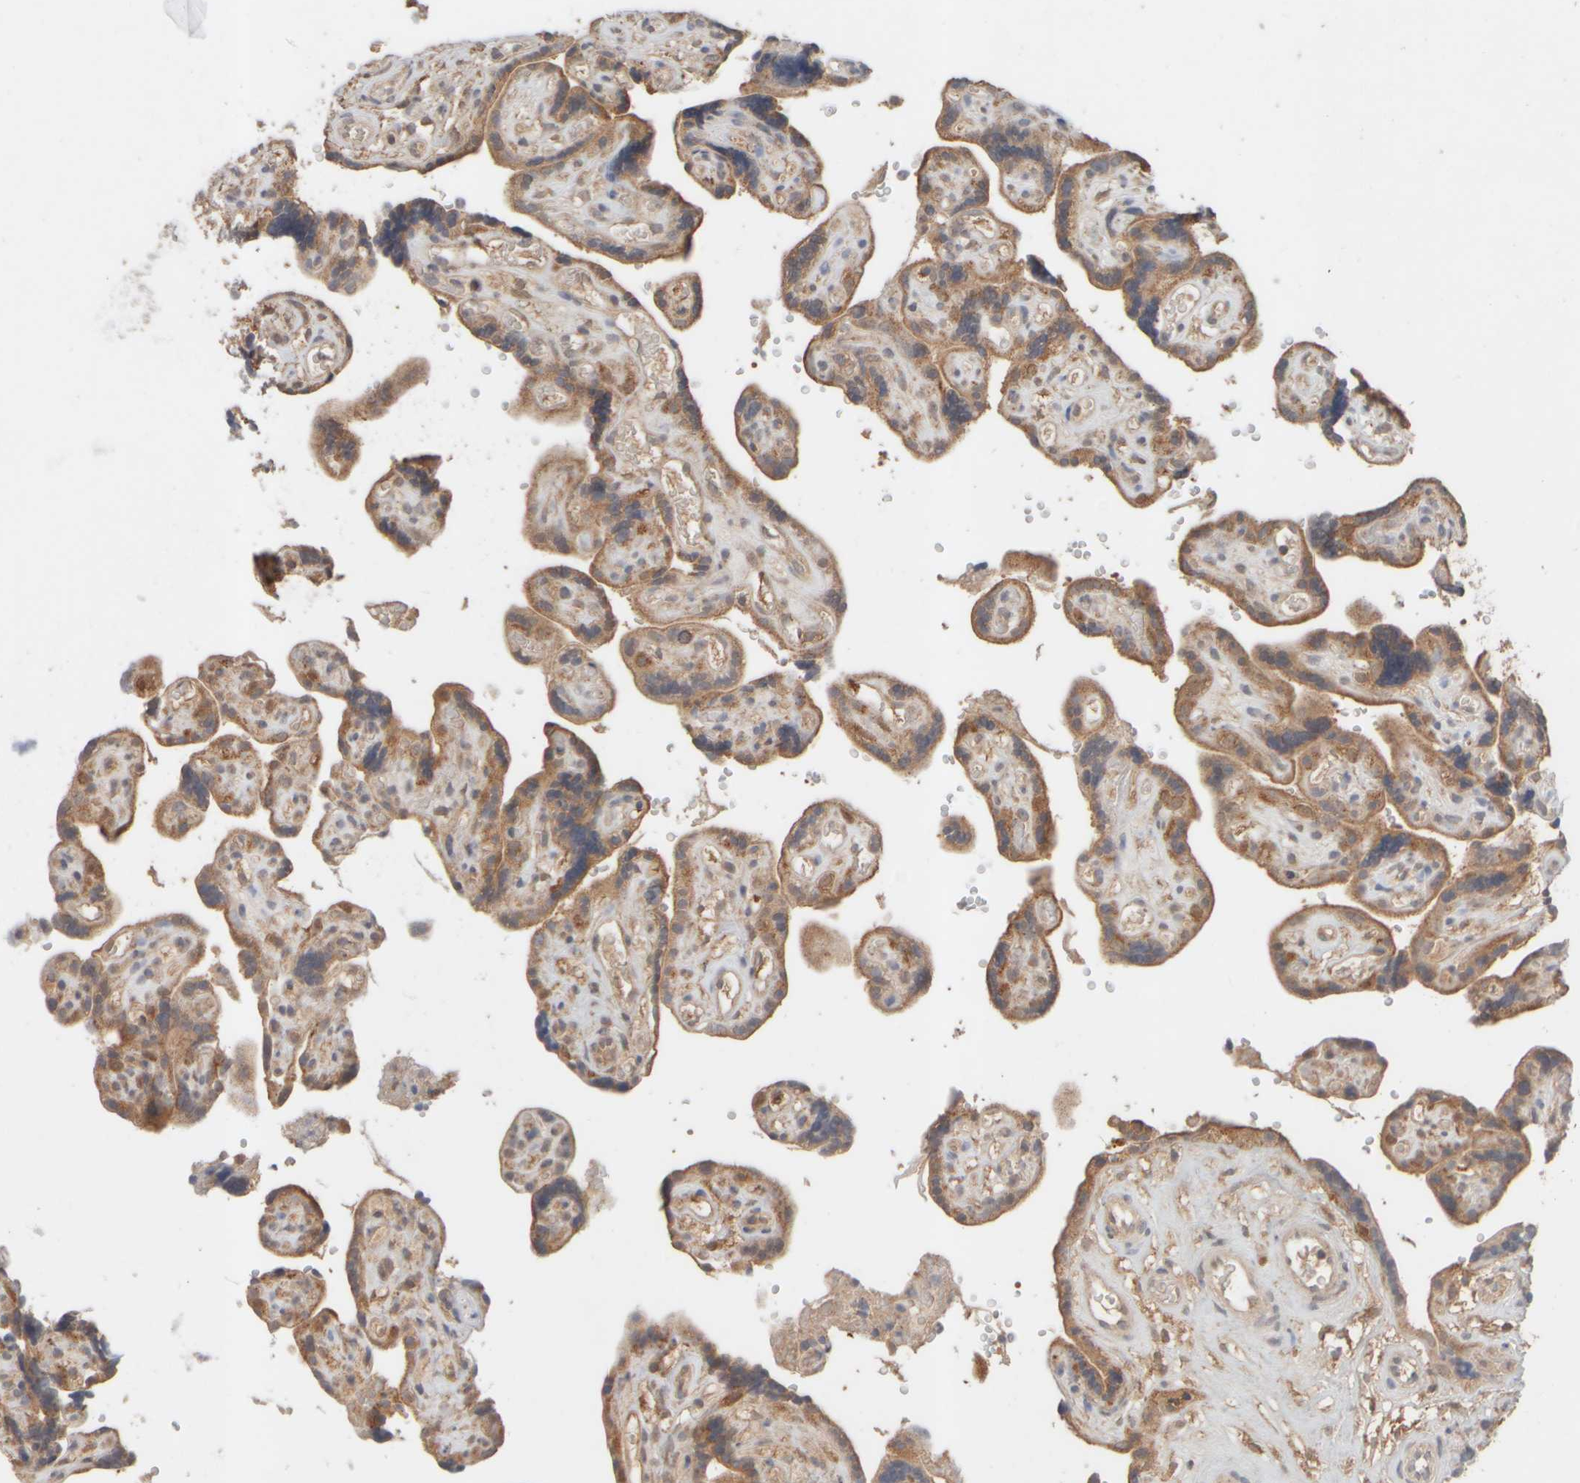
{"staining": {"intensity": "moderate", "quantity": ">75%", "location": "cytoplasmic/membranous"}, "tissue": "placenta", "cell_type": "Decidual cells", "image_type": "normal", "snomed": [{"axis": "morphology", "description": "Normal tissue, NOS"}, {"axis": "topography", "description": "Placenta"}], "caption": "Immunohistochemistry (IHC) of benign human placenta demonstrates medium levels of moderate cytoplasmic/membranous positivity in approximately >75% of decidual cells.", "gene": "EIF2B3", "patient": {"sex": "female", "age": 30}}